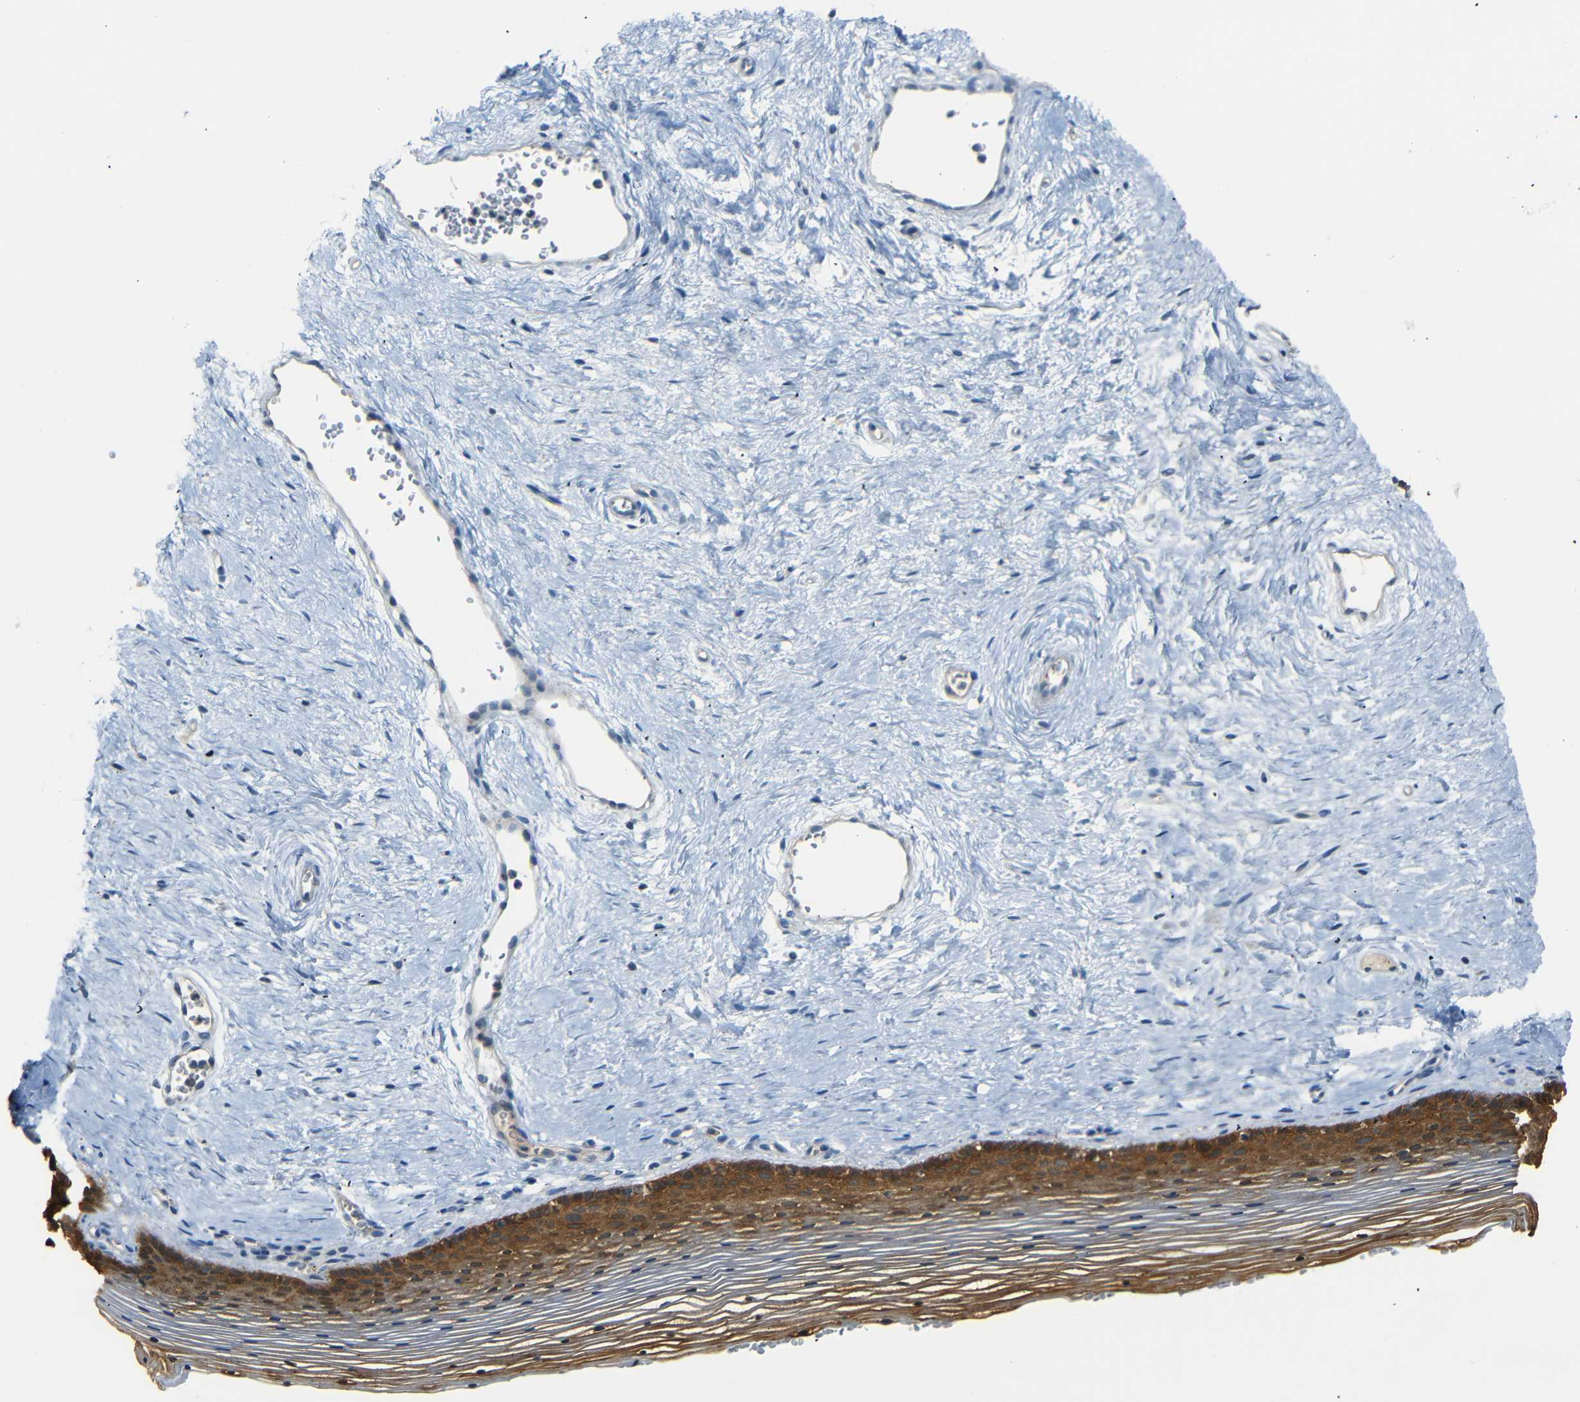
{"staining": {"intensity": "moderate", "quantity": ">75%", "location": "cytoplasmic/membranous"}, "tissue": "vagina", "cell_type": "Squamous epithelial cells", "image_type": "normal", "snomed": [{"axis": "morphology", "description": "Normal tissue, NOS"}, {"axis": "topography", "description": "Vagina"}], "caption": "Immunohistochemical staining of benign human vagina displays >75% levels of moderate cytoplasmic/membranous protein expression in approximately >75% of squamous epithelial cells.", "gene": "SFN", "patient": {"sex": "female", "age": 32}}